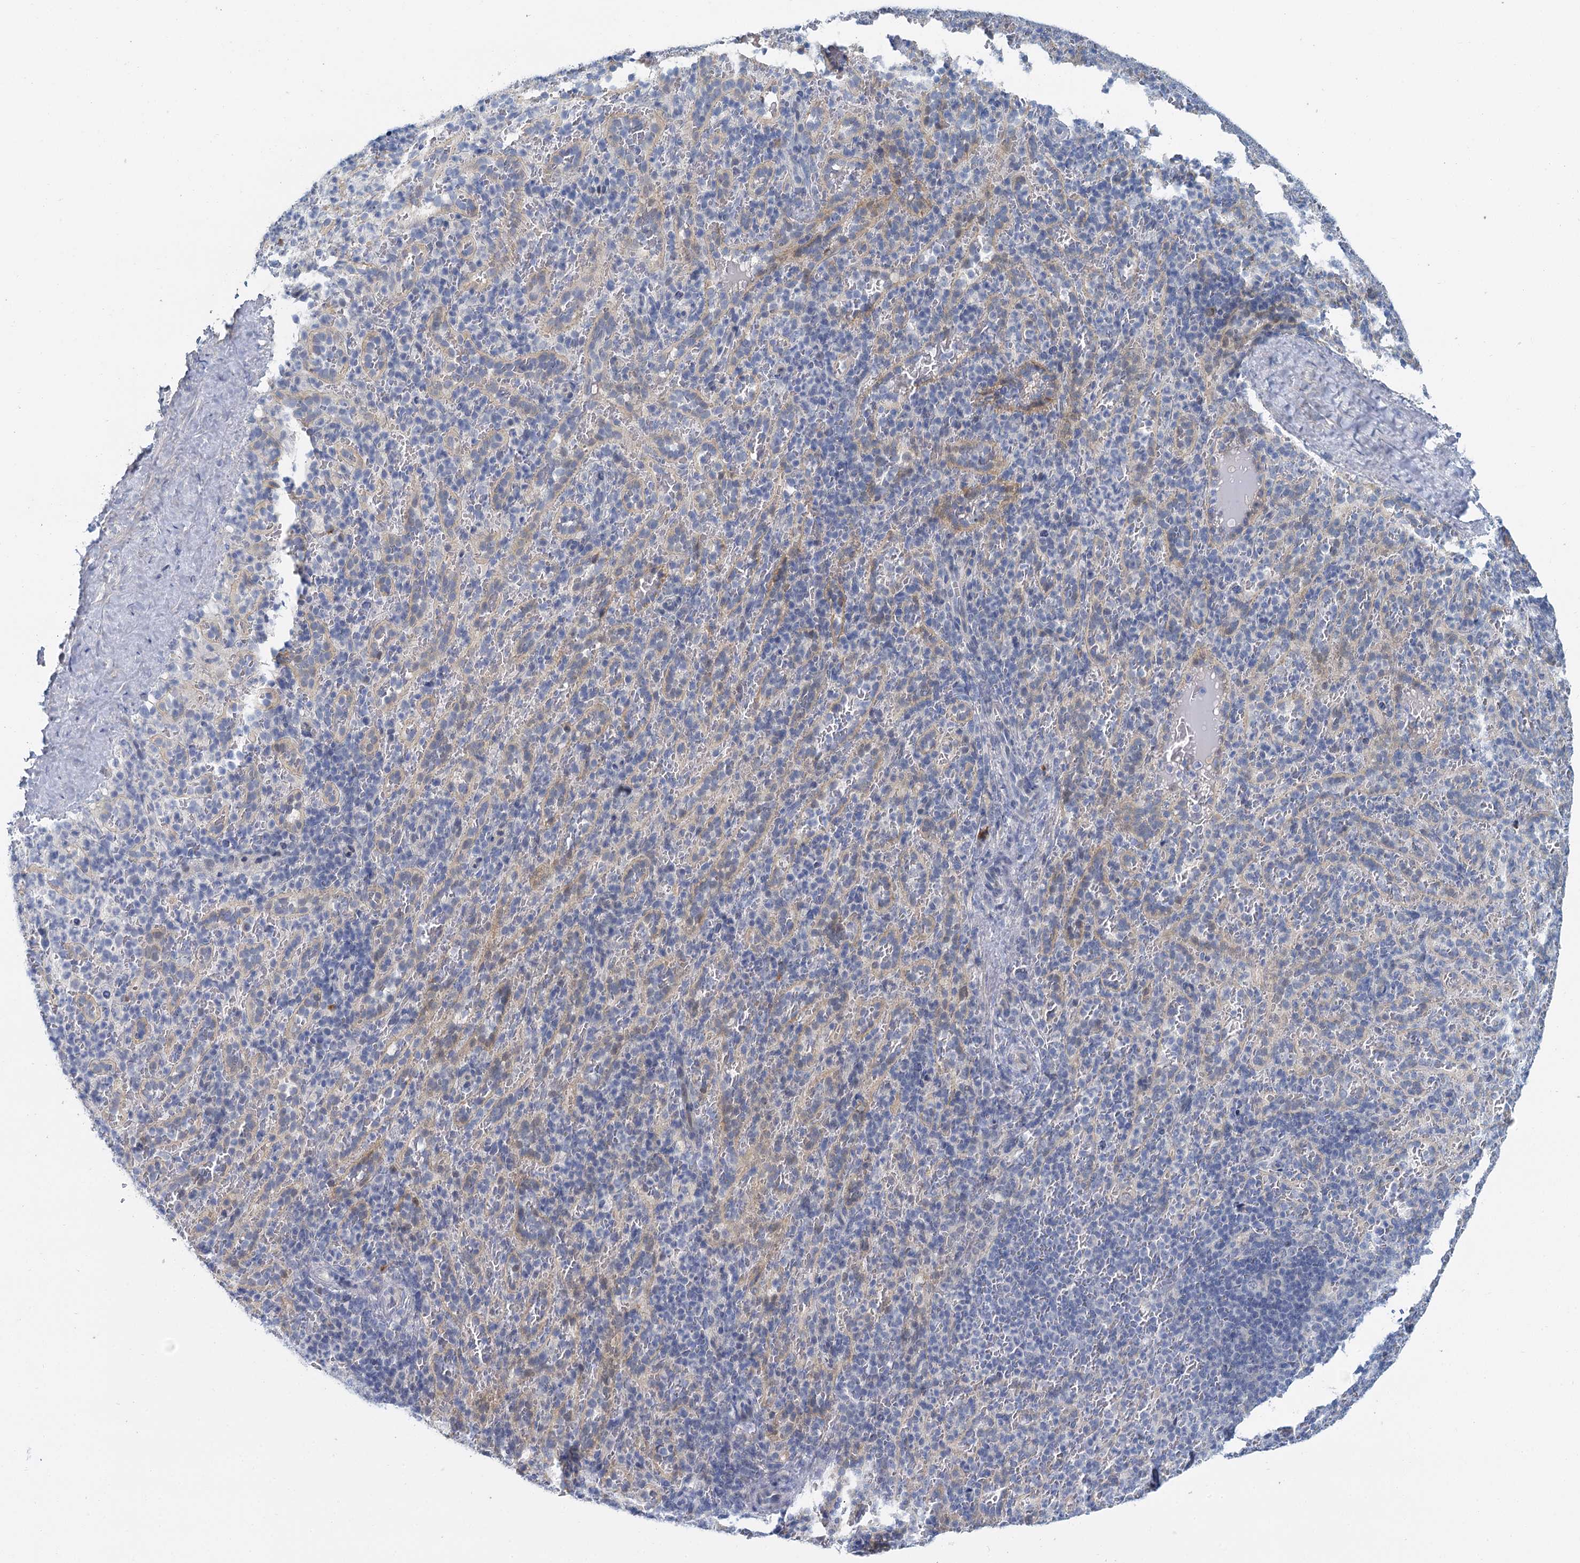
{"staining": {"intensity": "negative", "quantity": "none", "location": "none"}, "tissue": "spleen", "cell_type": "Cells in red pulp", "image_type": "normal", "snomed": [{"axis": "morphology", "description": "Normal tissue, NOS"}, {"axis": "topography", "description": "Spleen"}], "caption": "There is no significant staining in cells in red pulp of spleen. (DAB immunohistochemistry visualized using brightfield microscopy, high magnification).", "gene": "ACRBP", "patient": {"sex": "female", "age": 21}}